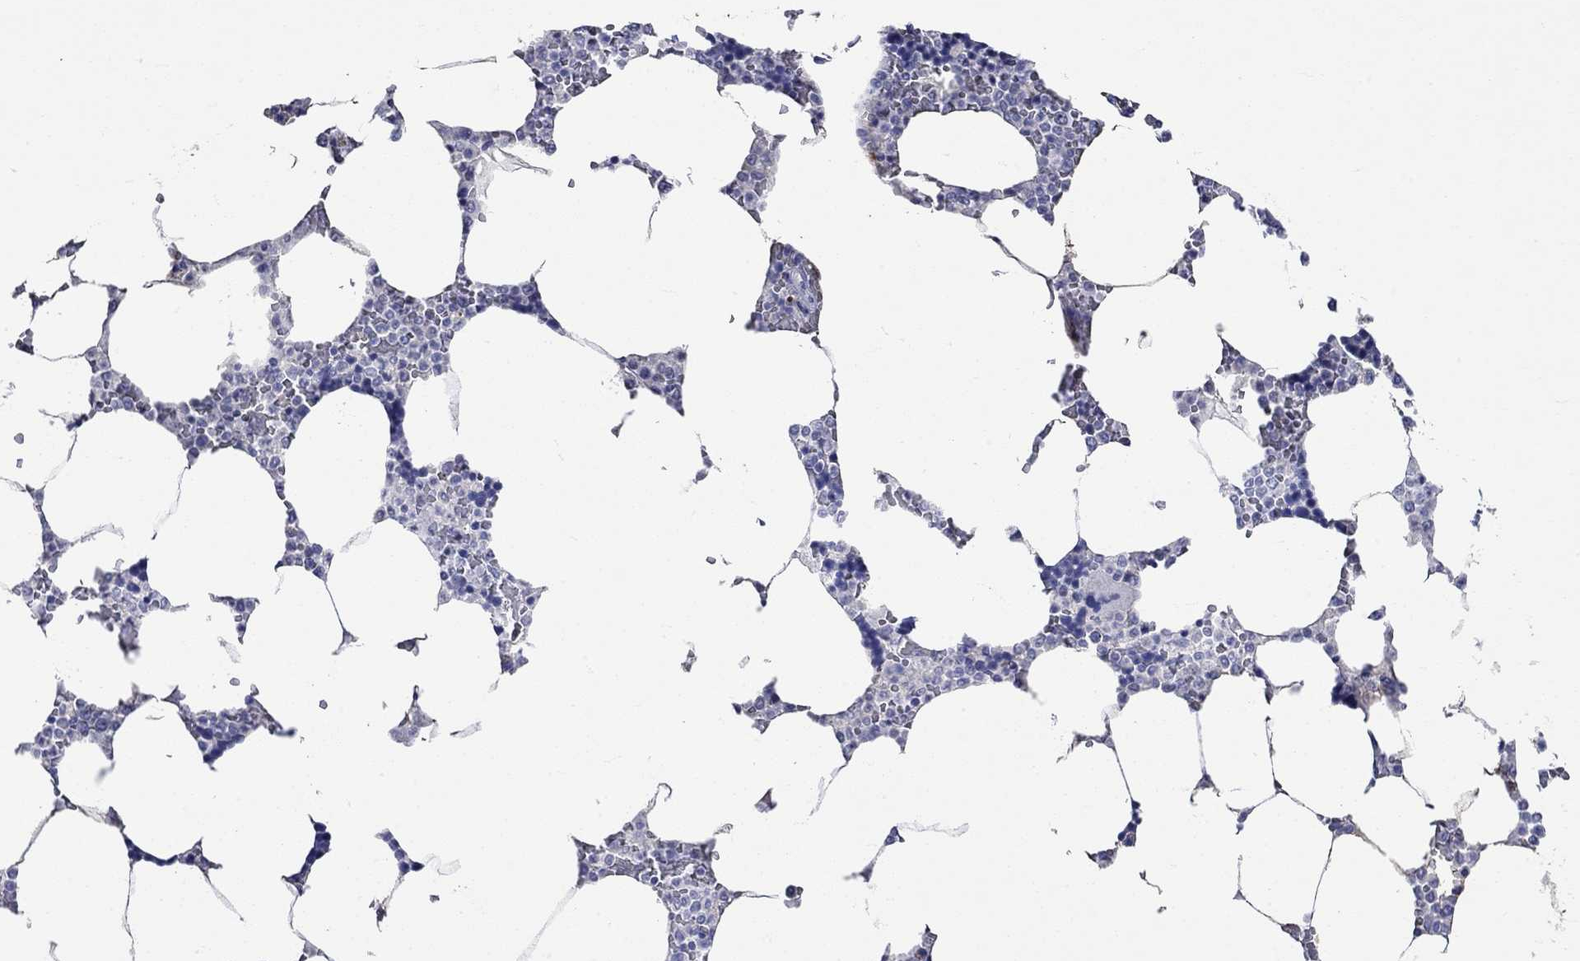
{"staining": {"intensity": "negative", "quantity": "none", "location": "none"}, "tissue": "bone marrow", "cell_type": "Hematopoietic cells", "image_type": "normal", "snomed": [{"axis": "morphology", "description": "Normal tissue, NOS"}, {"axis": "topography", "description": "Bone marrow"}], "caption": "An immunohistochemistry (IHC) image of unremarkable bone marrow is shown. There is no staining in hematopoietic cells of bone marrow. (Stains: DAB immunohistochemistry with hematoxylin counter stain, Microscopy: brightfield microscopy at high magnification).", "gene": "CRYAB", "patient": {"sex": "male", "age": 63}}